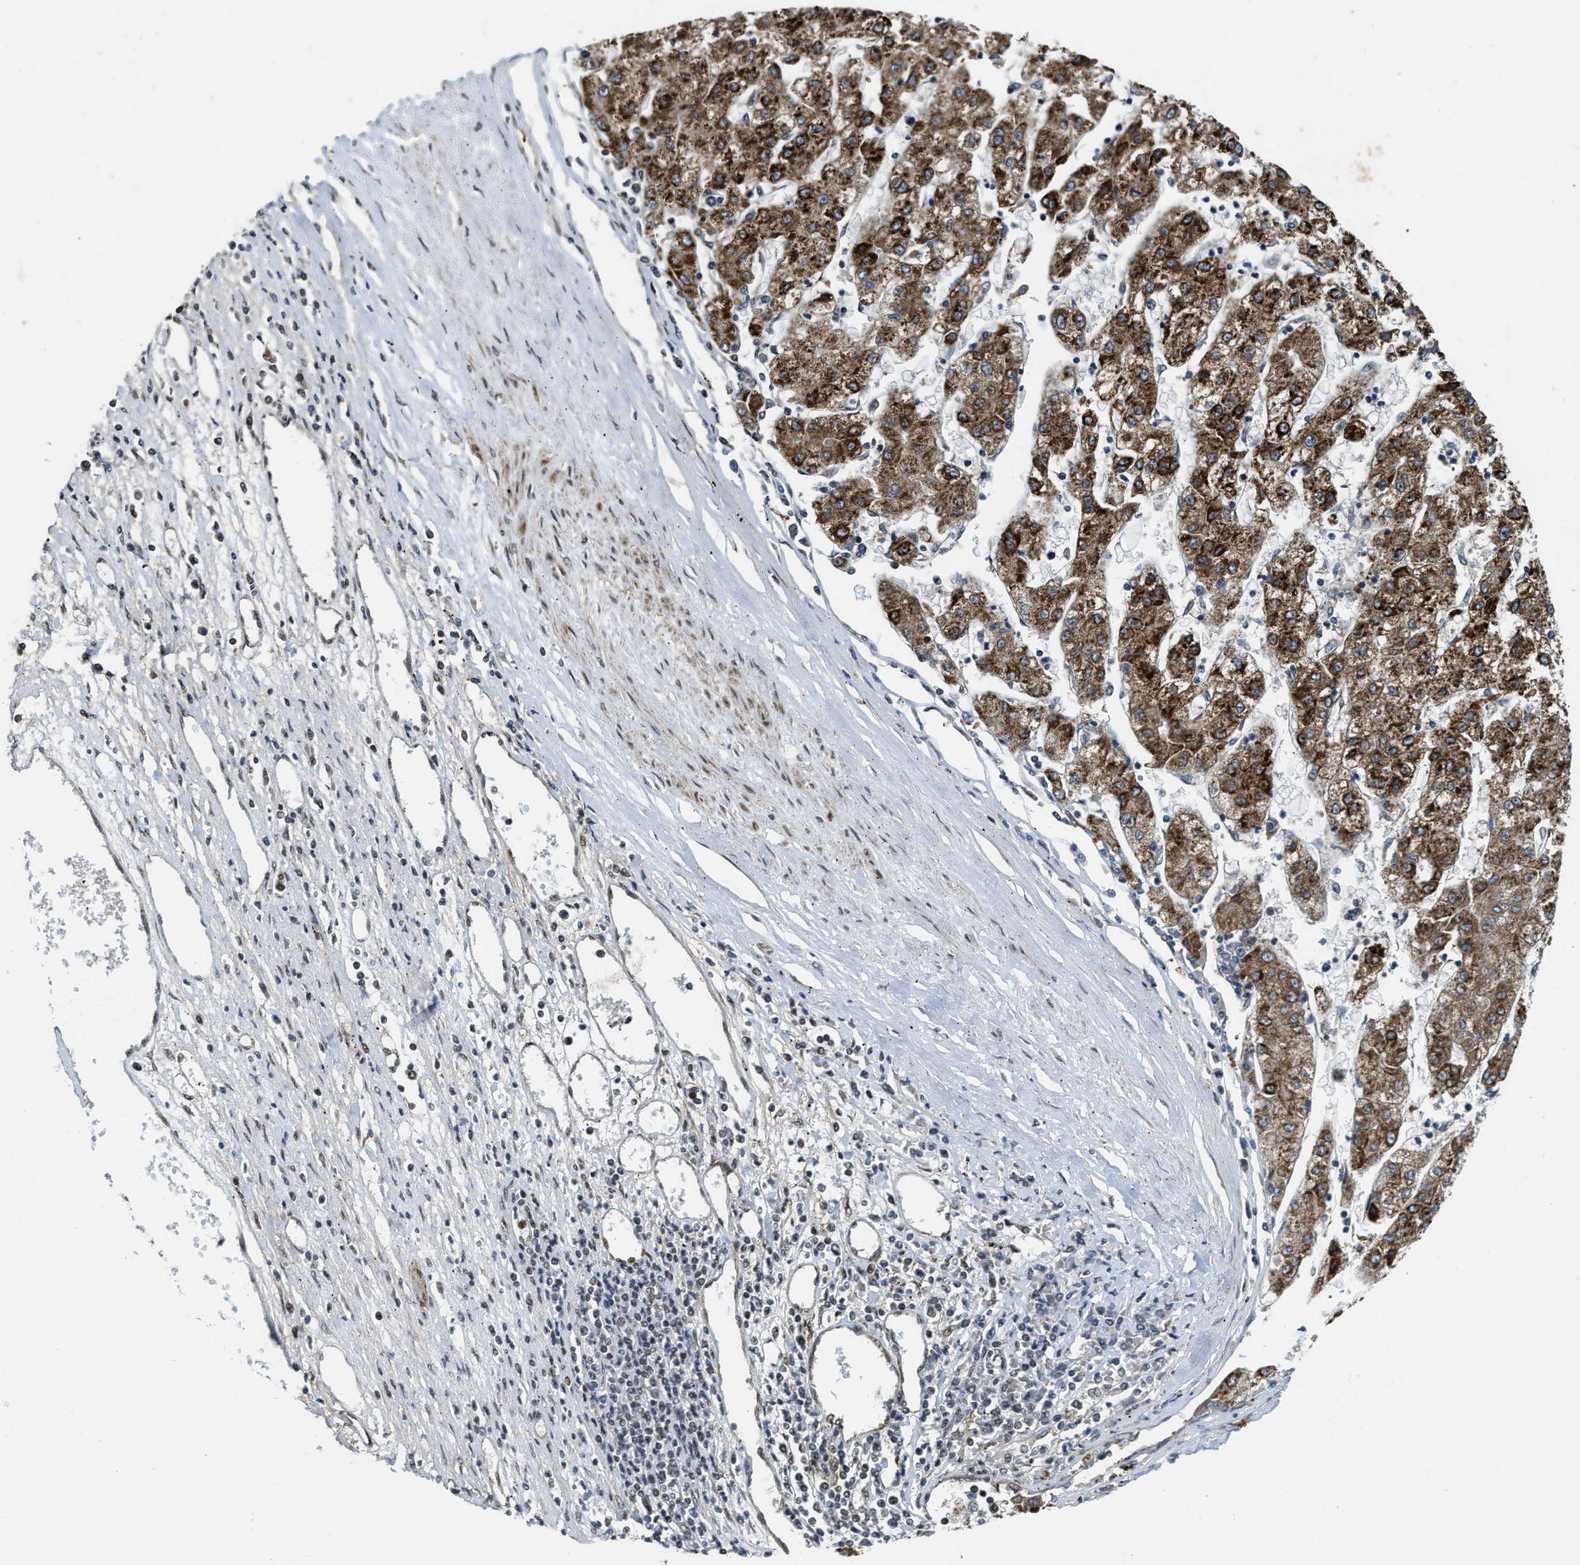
{"staining": {"intensity": "moderate", "quantity": ">75%", "location": "cytoplasmic/membranous"}, "tissue": "liver cancer", "cell_type": "Tumor cells", "image_type": "cancer", "snomed": [{"axis": "morphology", "description": "Carcinoma, Hepatocellular, NOS"}, {"axis": "topography", "description": "Liver"}], "caption": "Approximately >75% of tumor cells in hepatocellular carcinoma (liver) demonstrate moderate cytoplasmic/membranous protein staining as visualized by brown immunohistochemical staining.", "gene": "ZNF250", "patient": {"sex": "male", "age": 72}}